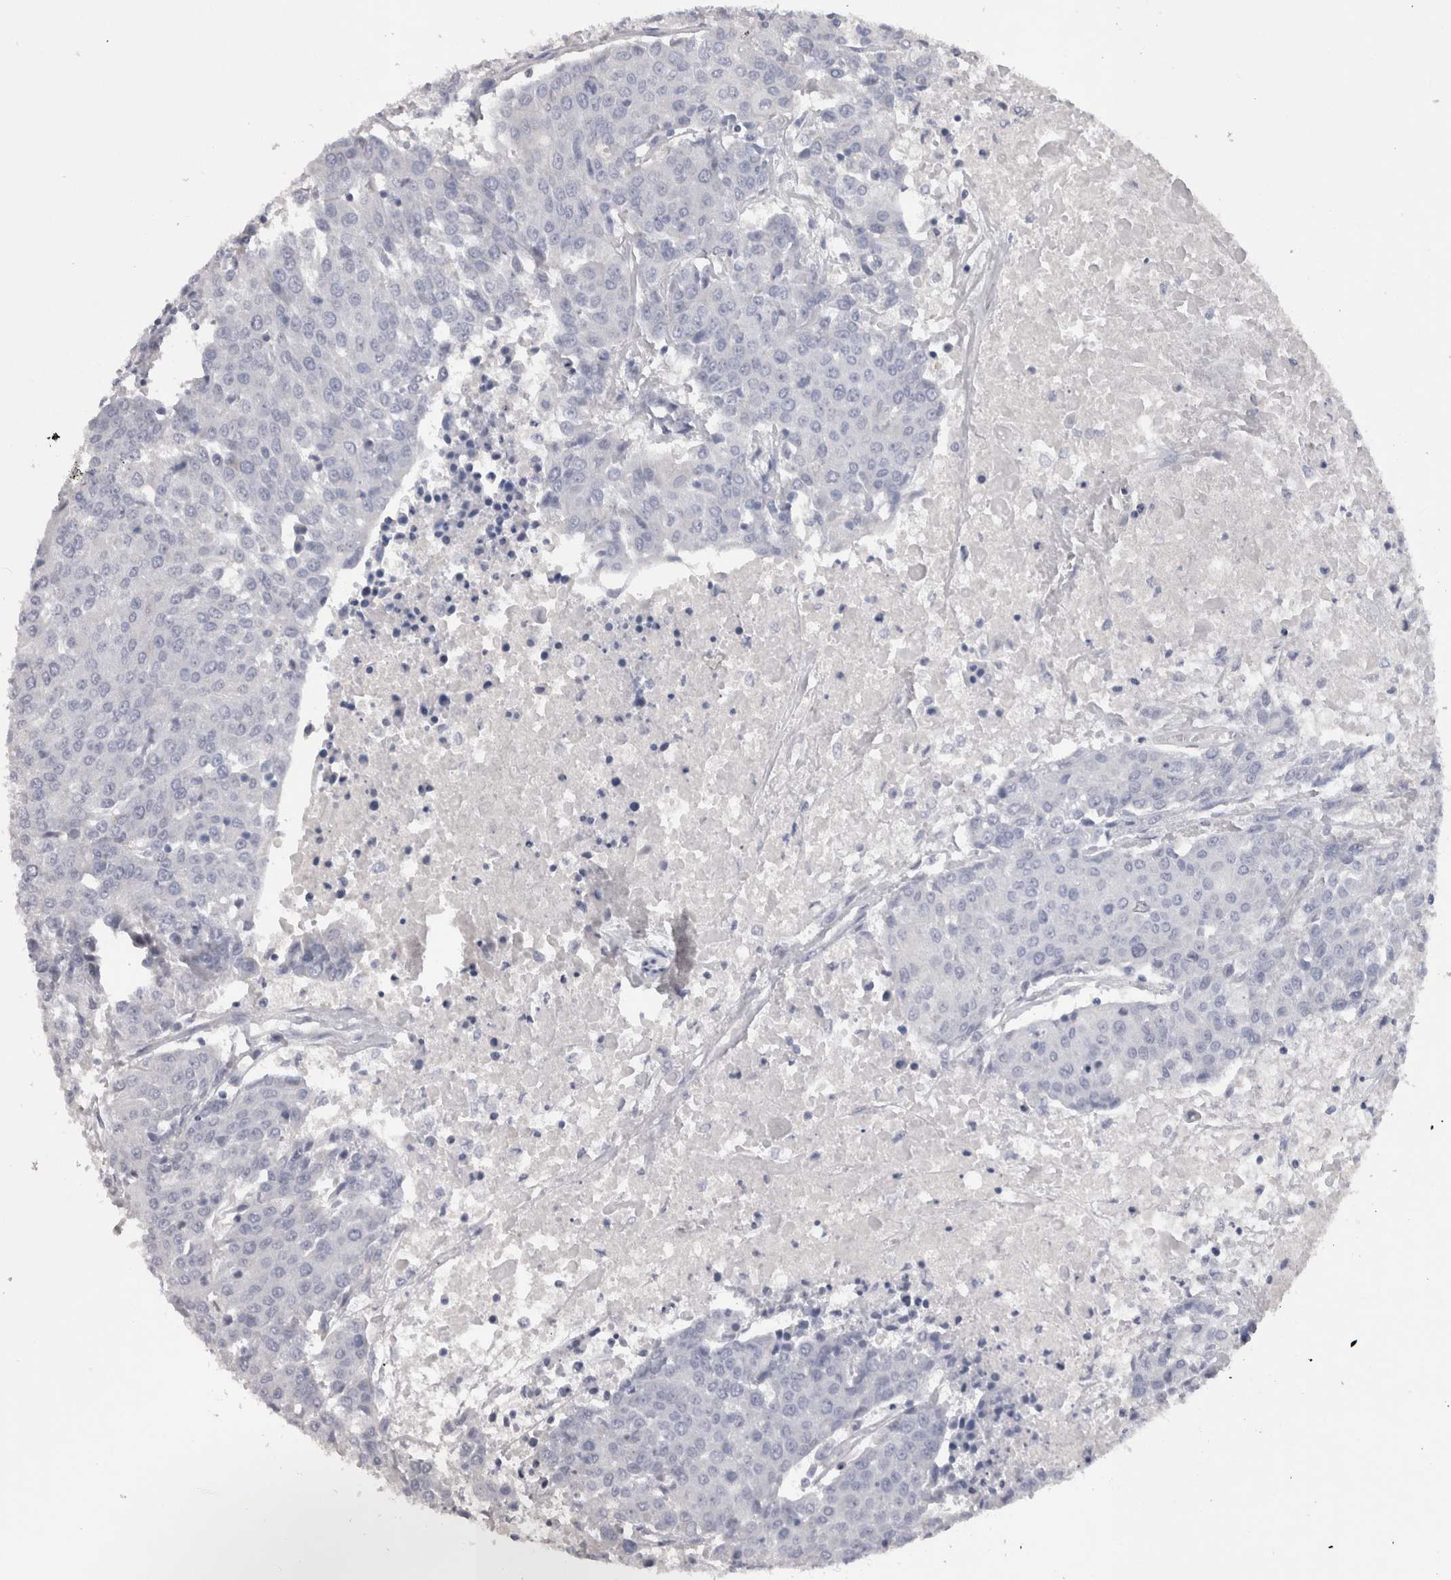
{"staining": {"intensity": "negative", "quantity": "none", "location": "none"}, "tissue": "urothelial cancer", "cell_type": "Tumor cells", "image_type": "cancer", "snomed": [{"axis": "morphology", "description": "Urothelial carcinoma, High grade"}, {"axis": "topography", "description": "Urinary bladder"}], "caption": "Photomicrograph shows no protein positivity in tumor cells of urothelial cancer tissue.", "gene": "ADAM2", "patient": {"sex": "female", "age": 85}}